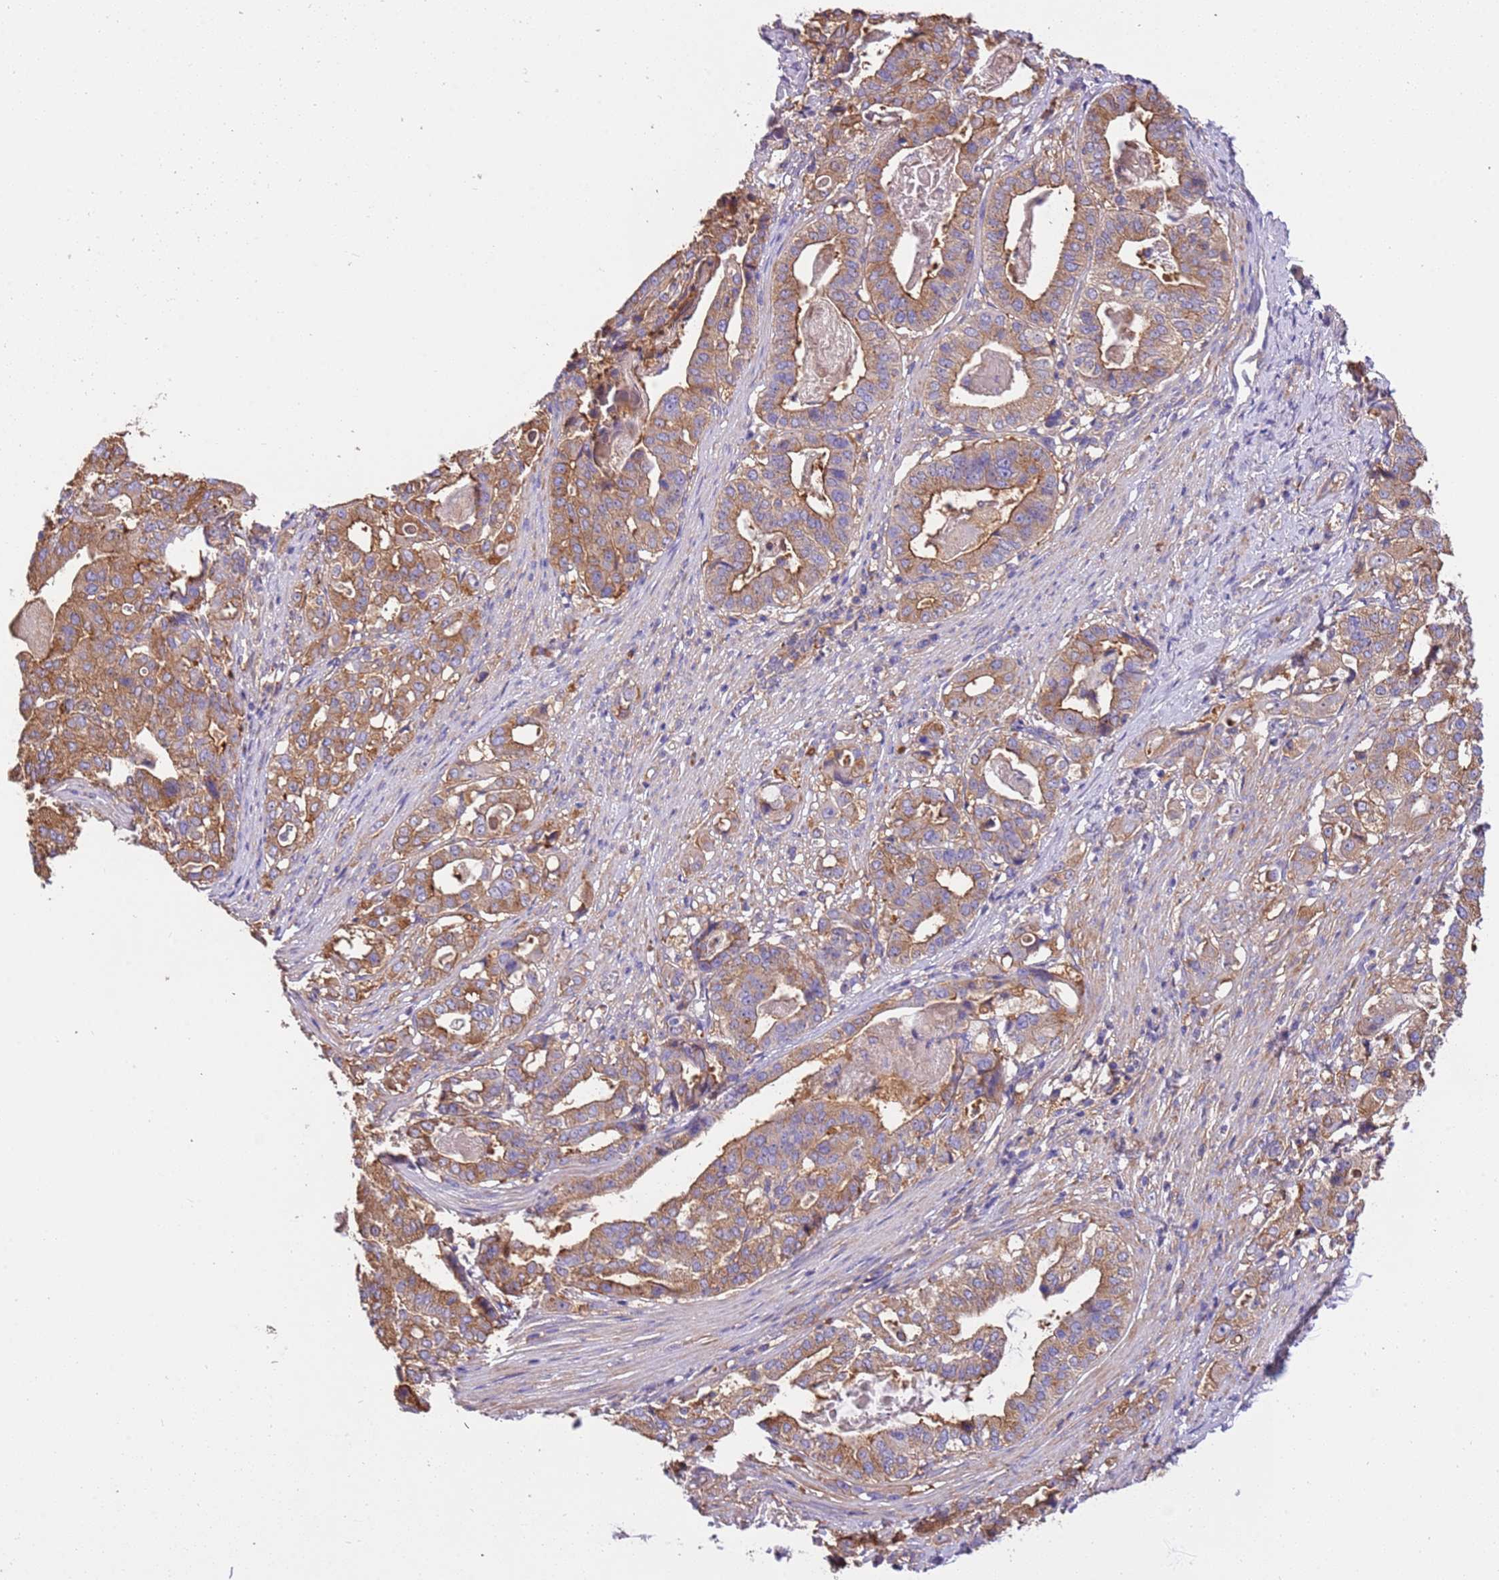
{"staining": {"intensity": "moderate", "quantity": ">75%", "location": "cytoplasmic/membranous"}, "tissue": "stomach cancer", "cell_type": "Tumor cells", "image_type": "cancer", "snomed": [{"axis": "morphology", "description": "Adenocarcinoma, NOS"}, {"axis": "topography", "description": "Stomach"}], "caption": "Brown immunohistochemical staining in adenocarcinoma (stomach) reveals moderate cytoplasmic/membranous expression in about >75% of tumor cells.", "gene": "NAALADL1", "patient": {"sex": "male", "age": 48}}